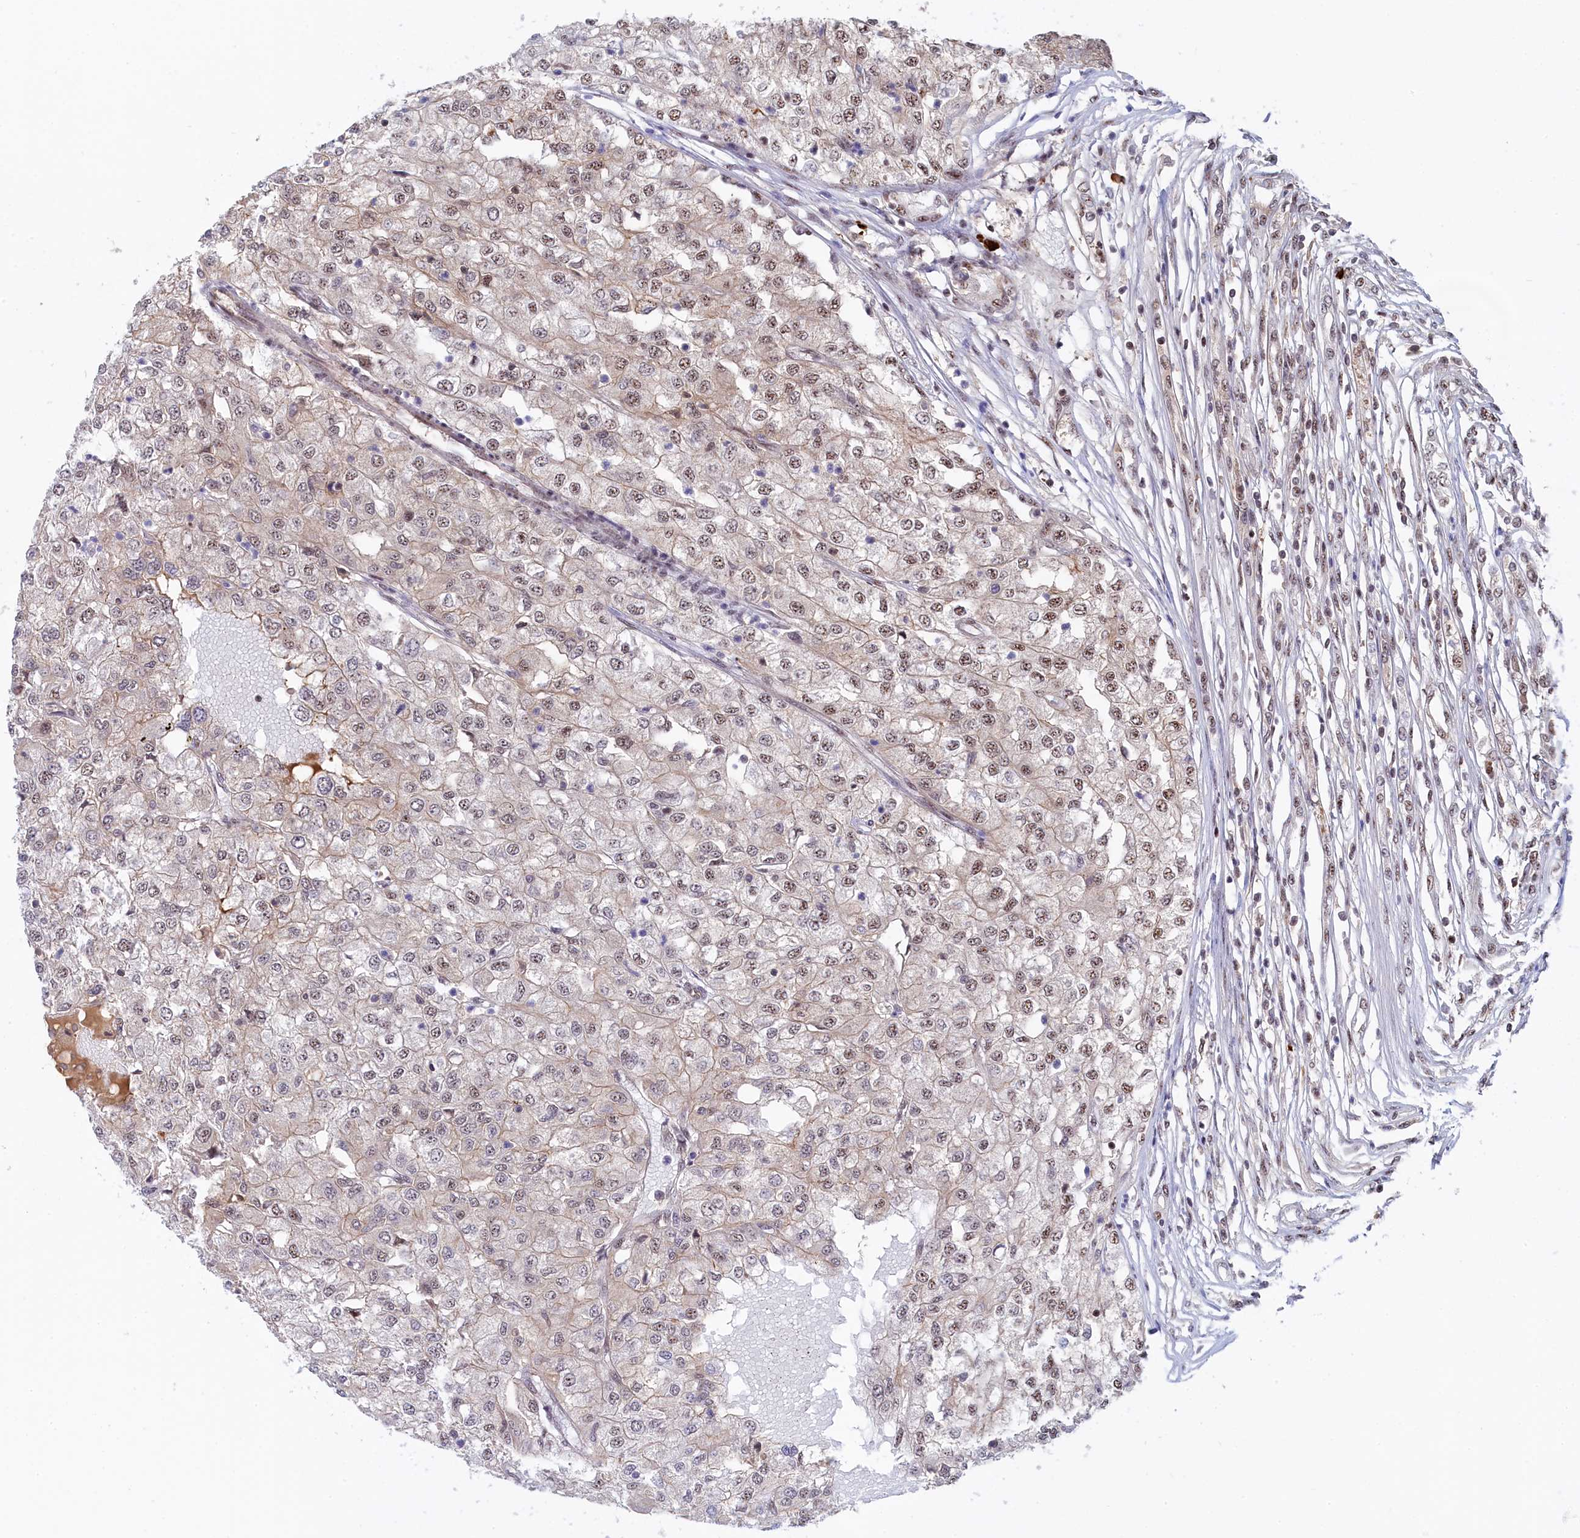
{"staining": {"intensity": "weak", "quantity": "25%-75%", "location": "nuclear"}, "tissue": "renal cancer", "cell_type": "Tumor cells", "image_type": "cancer", "snomed": [{"axis": "morphology", "description": "Adenocarcinoma, NOS"}, {"axis": "topography", "description": "Kidney"}], "caption": "DAB immunohistochemical staining of renal cancer reveals weak nuclear protein expression in approximately 25%-75% of tumor cells. (Brightfield microscopy of DAB IHC at high magnification).", "gene": "TAB1", "patient": {"sex": "female", "age": 54}}